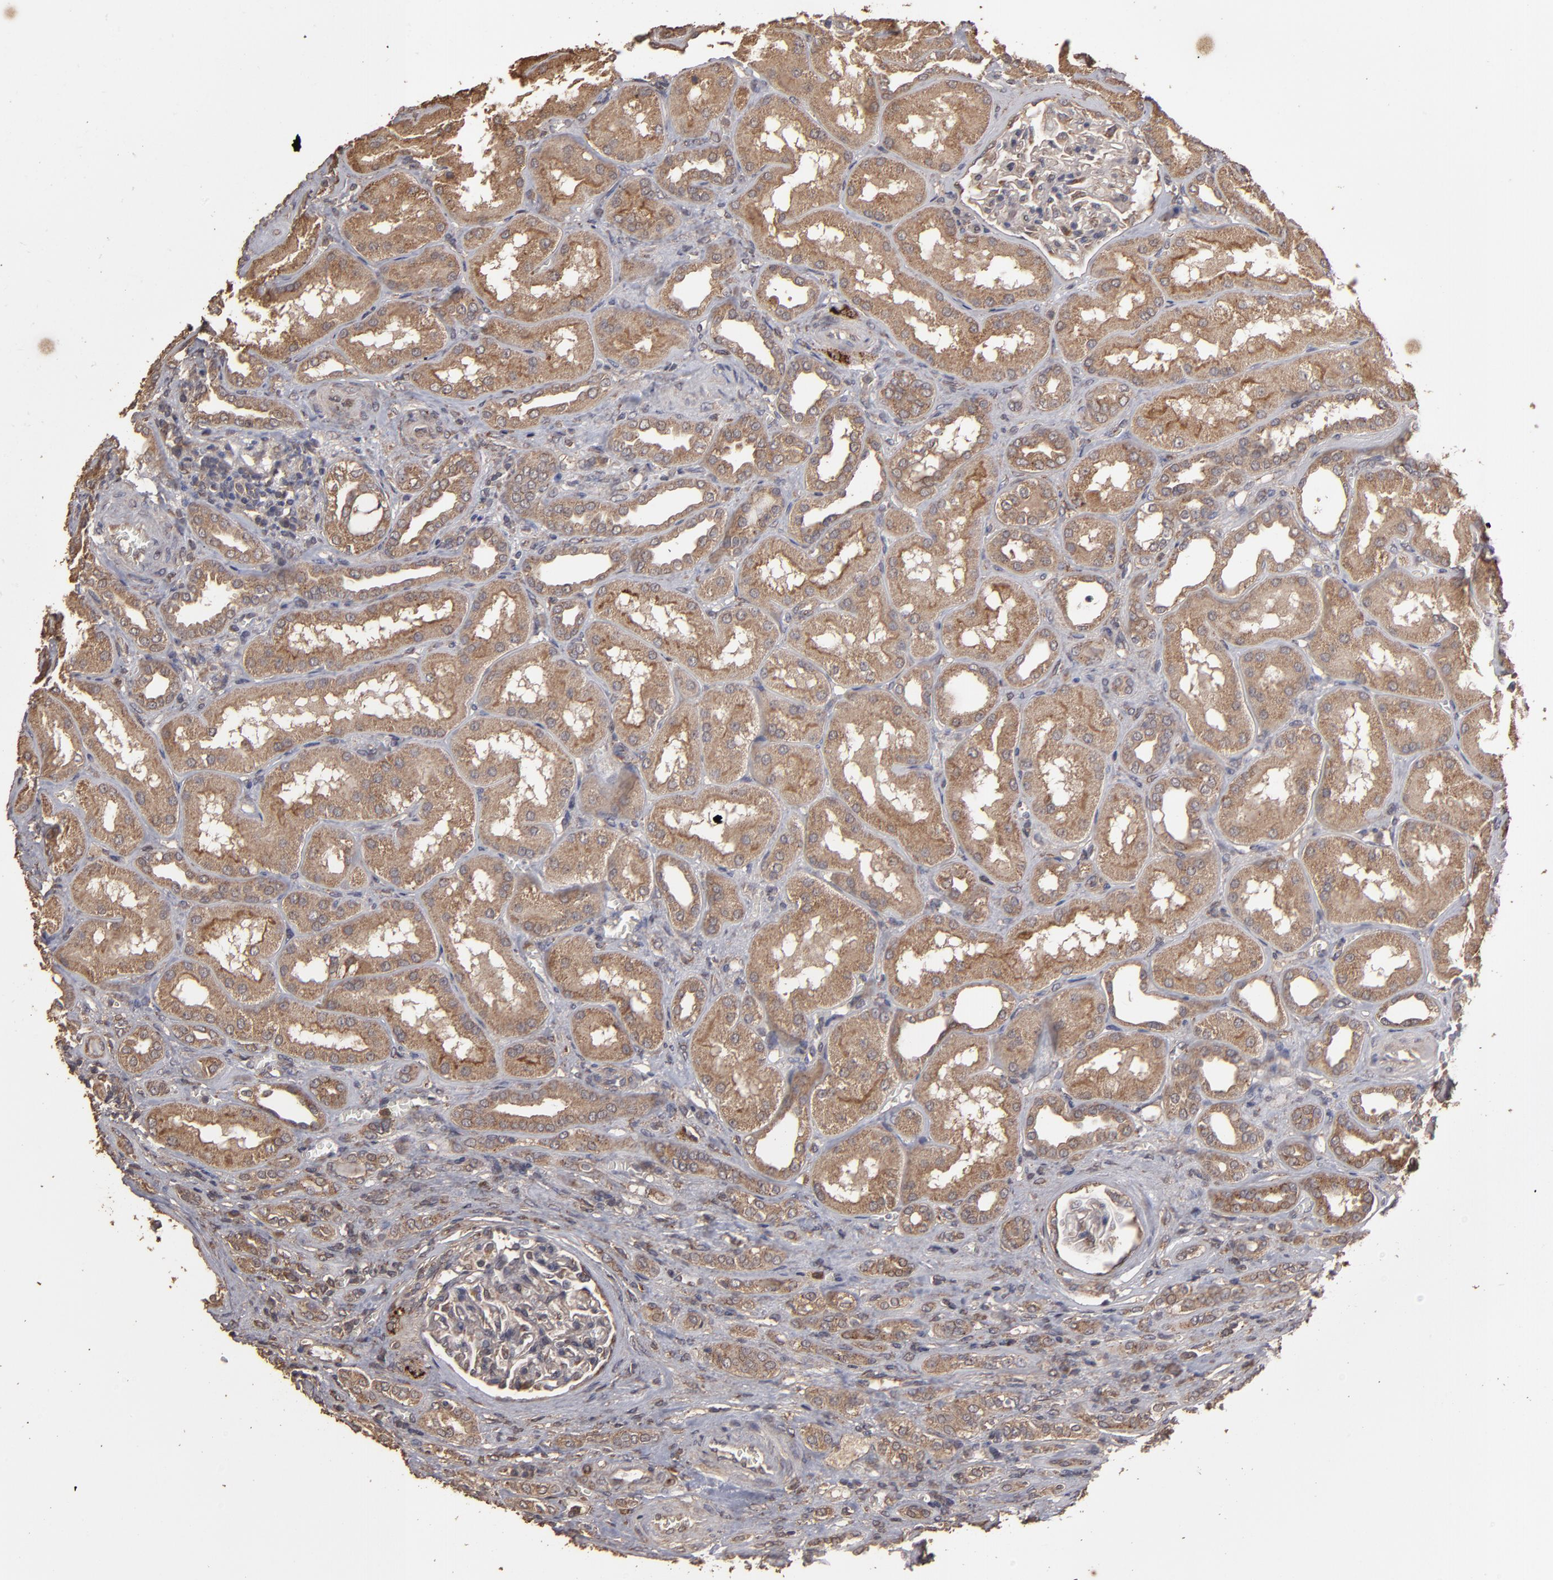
{"staining": {"intensity": "strong", "quantity": ">75%", "location": "cytoplasmic/membranous"}, "tissue": "renal cancer", "cell_type": "Tumor cells", "image_type": "cancer", "snomed": [{"axis": "morphology", "description": "Adenocarcinoma, NOS"}, {"axis": "topography", "description": "Kidney"}], "caption": "Immunohistochemistry (IHC) of renal cancer (adenocarcinoma) shows high levels of strong cytoplasmic/membranous expression in about >75% of tumor cells. (Brightfield microscopy of DAB IHC at high magnification).", "gene": "MMP2", "patient": {"sex": "male", "age": 46}}